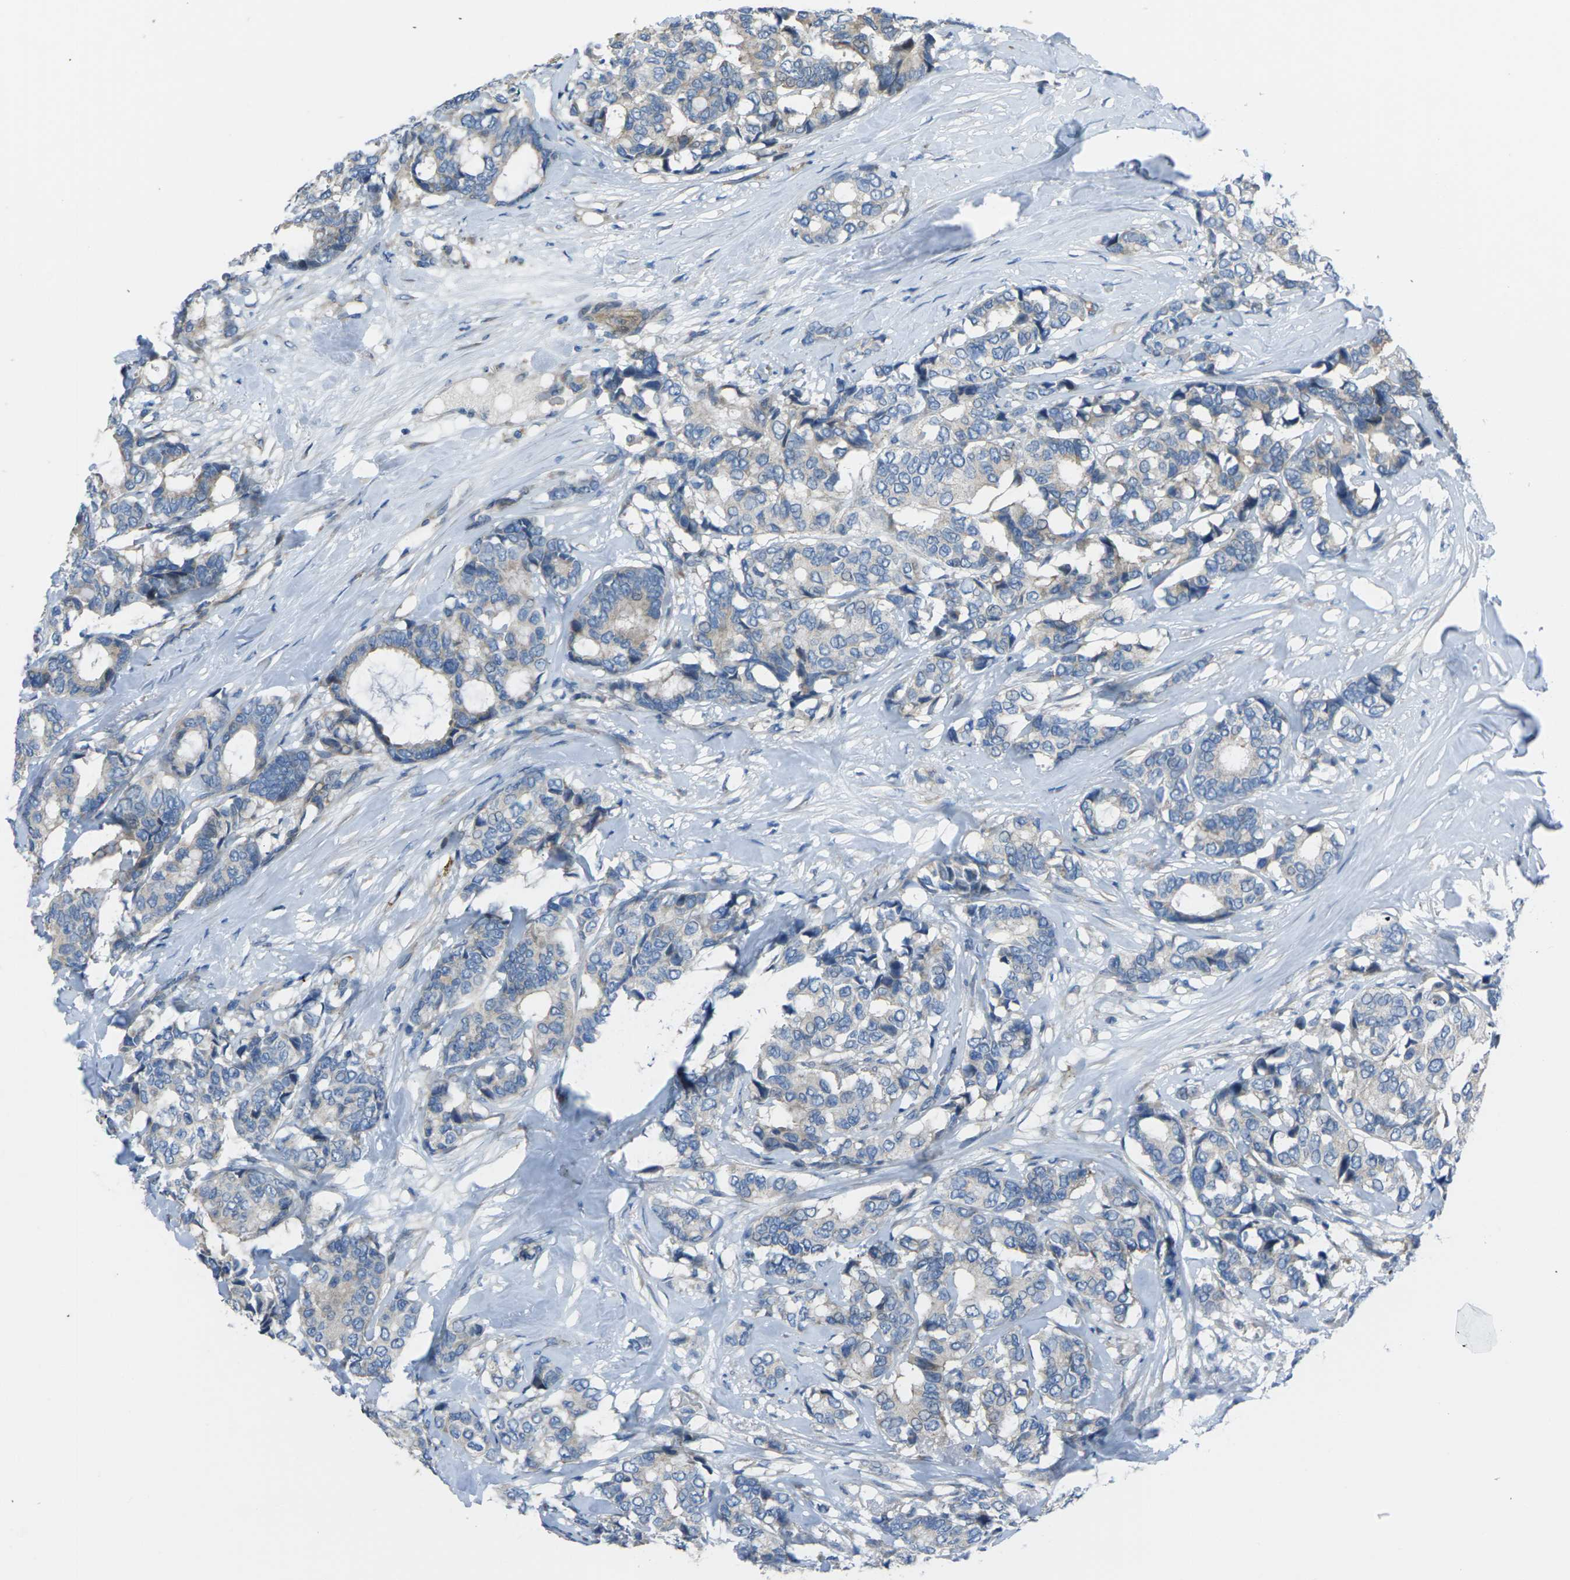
{"staining": {"intensity": "weak", "quantity": "<25%", "location": "cytoplasmic/membranous"}, "tissue": "breast cancer", "cell_type": "Tumor cells", "image_type": "cancer", "snomed": [{"axis": "morphology", "description": "Duct carcinoma"}, {"axis": "topography", "description": "Breast"}], "caption": "Immunohistochemistry (IHC) micrograph of breast invasive ductal carcinoma stained for a protein (brown), which shows no expression in tumor cells.", "gene": "EDNRA", "patient": {"sex": "female", "age": 87}}